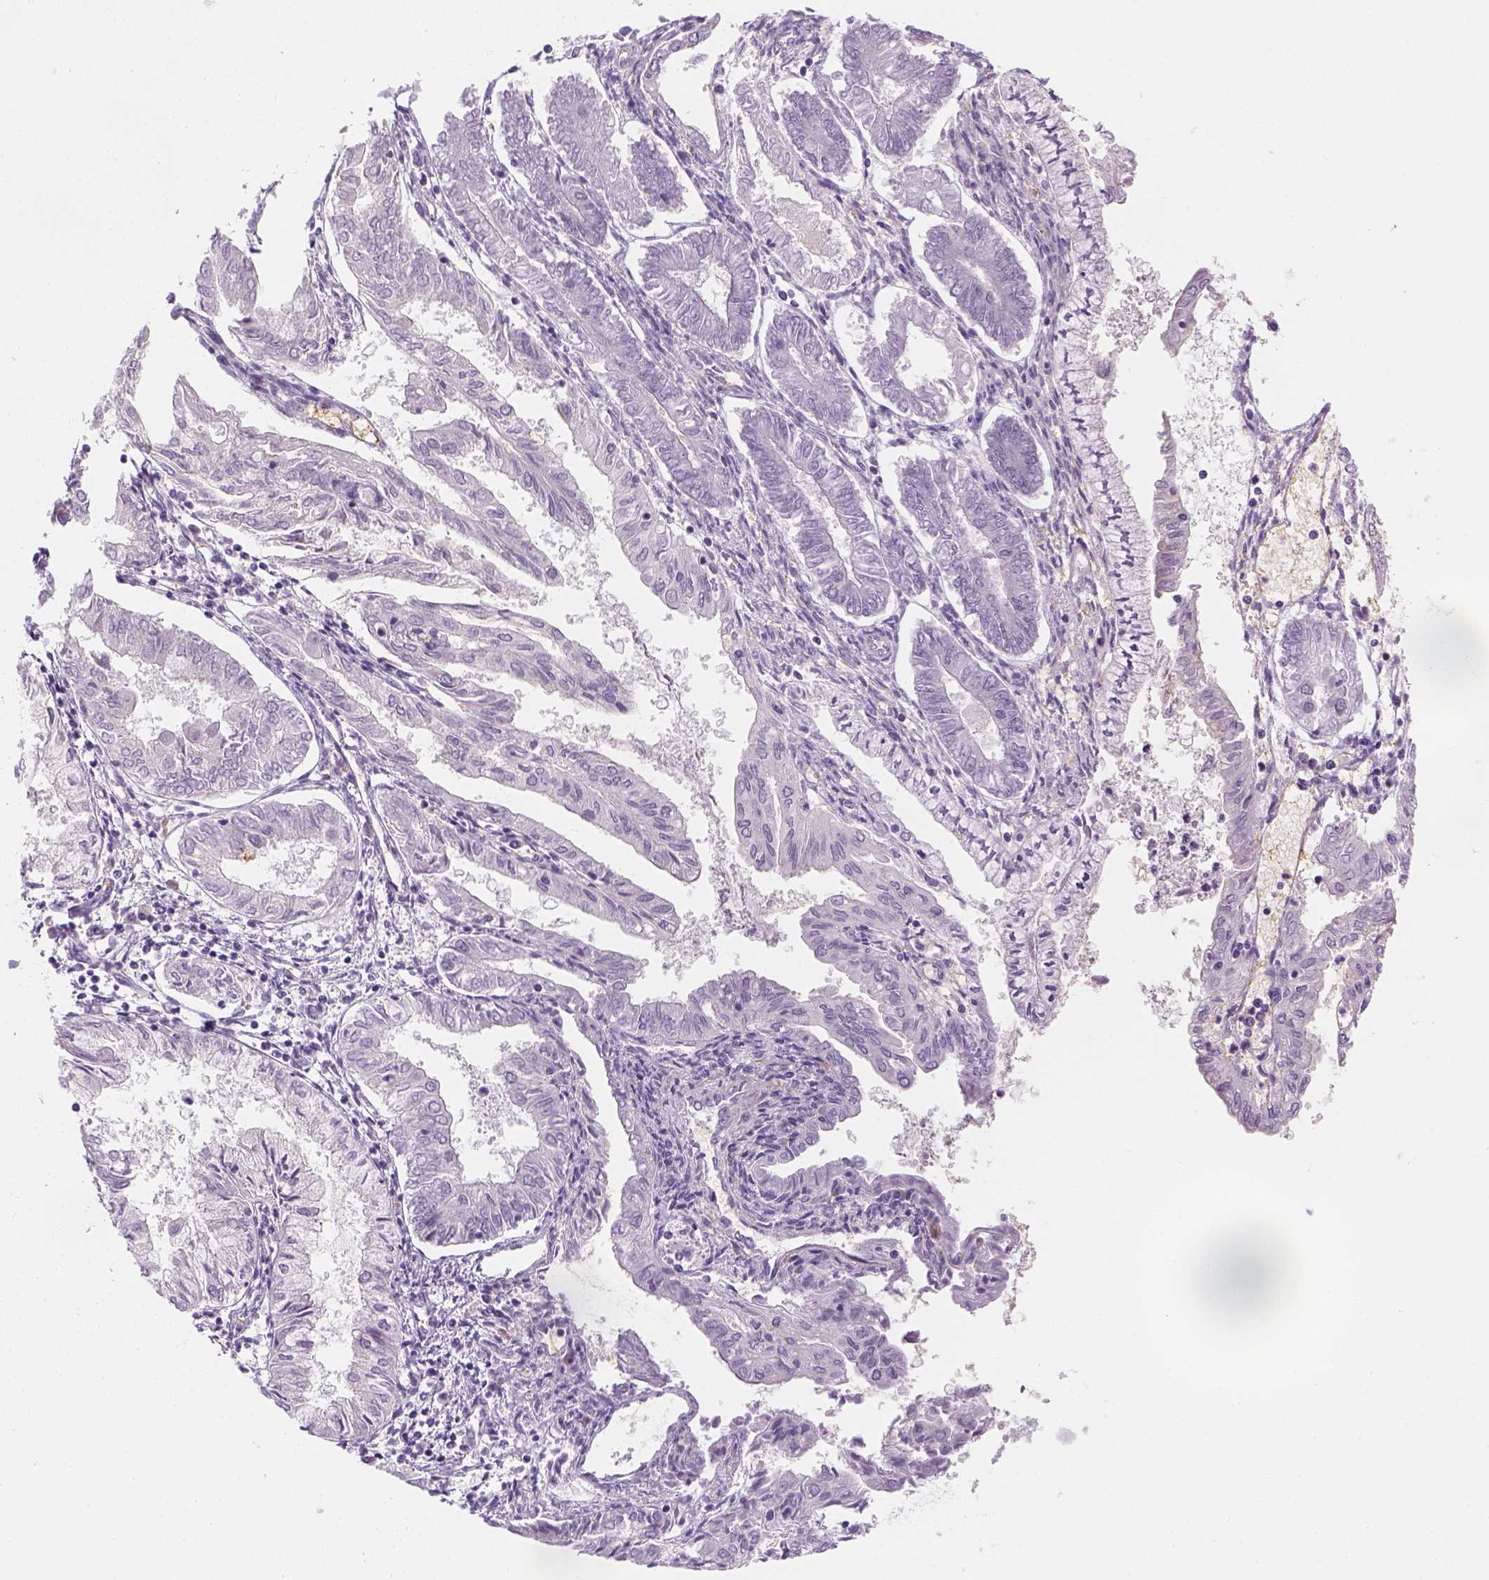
{"staining": {"intensity": "negative", "quantity": "none", "location": "none"}, "tissue": "endometrial cancer", "cell_type": "Tumor cells", "image_type": "cancer", "snomed": [{"axis": "morphology", "description": "Adenocarcinoma, NOS"}, {"axis": "topography", "description": "Endometrium"}], "caption": "This is an IHC micrograph of endometrial adenocarcinoma. There is no staining in tumor cells.", "gene": "CACNB1", "patient": {"sex": "female", "age": 68}}